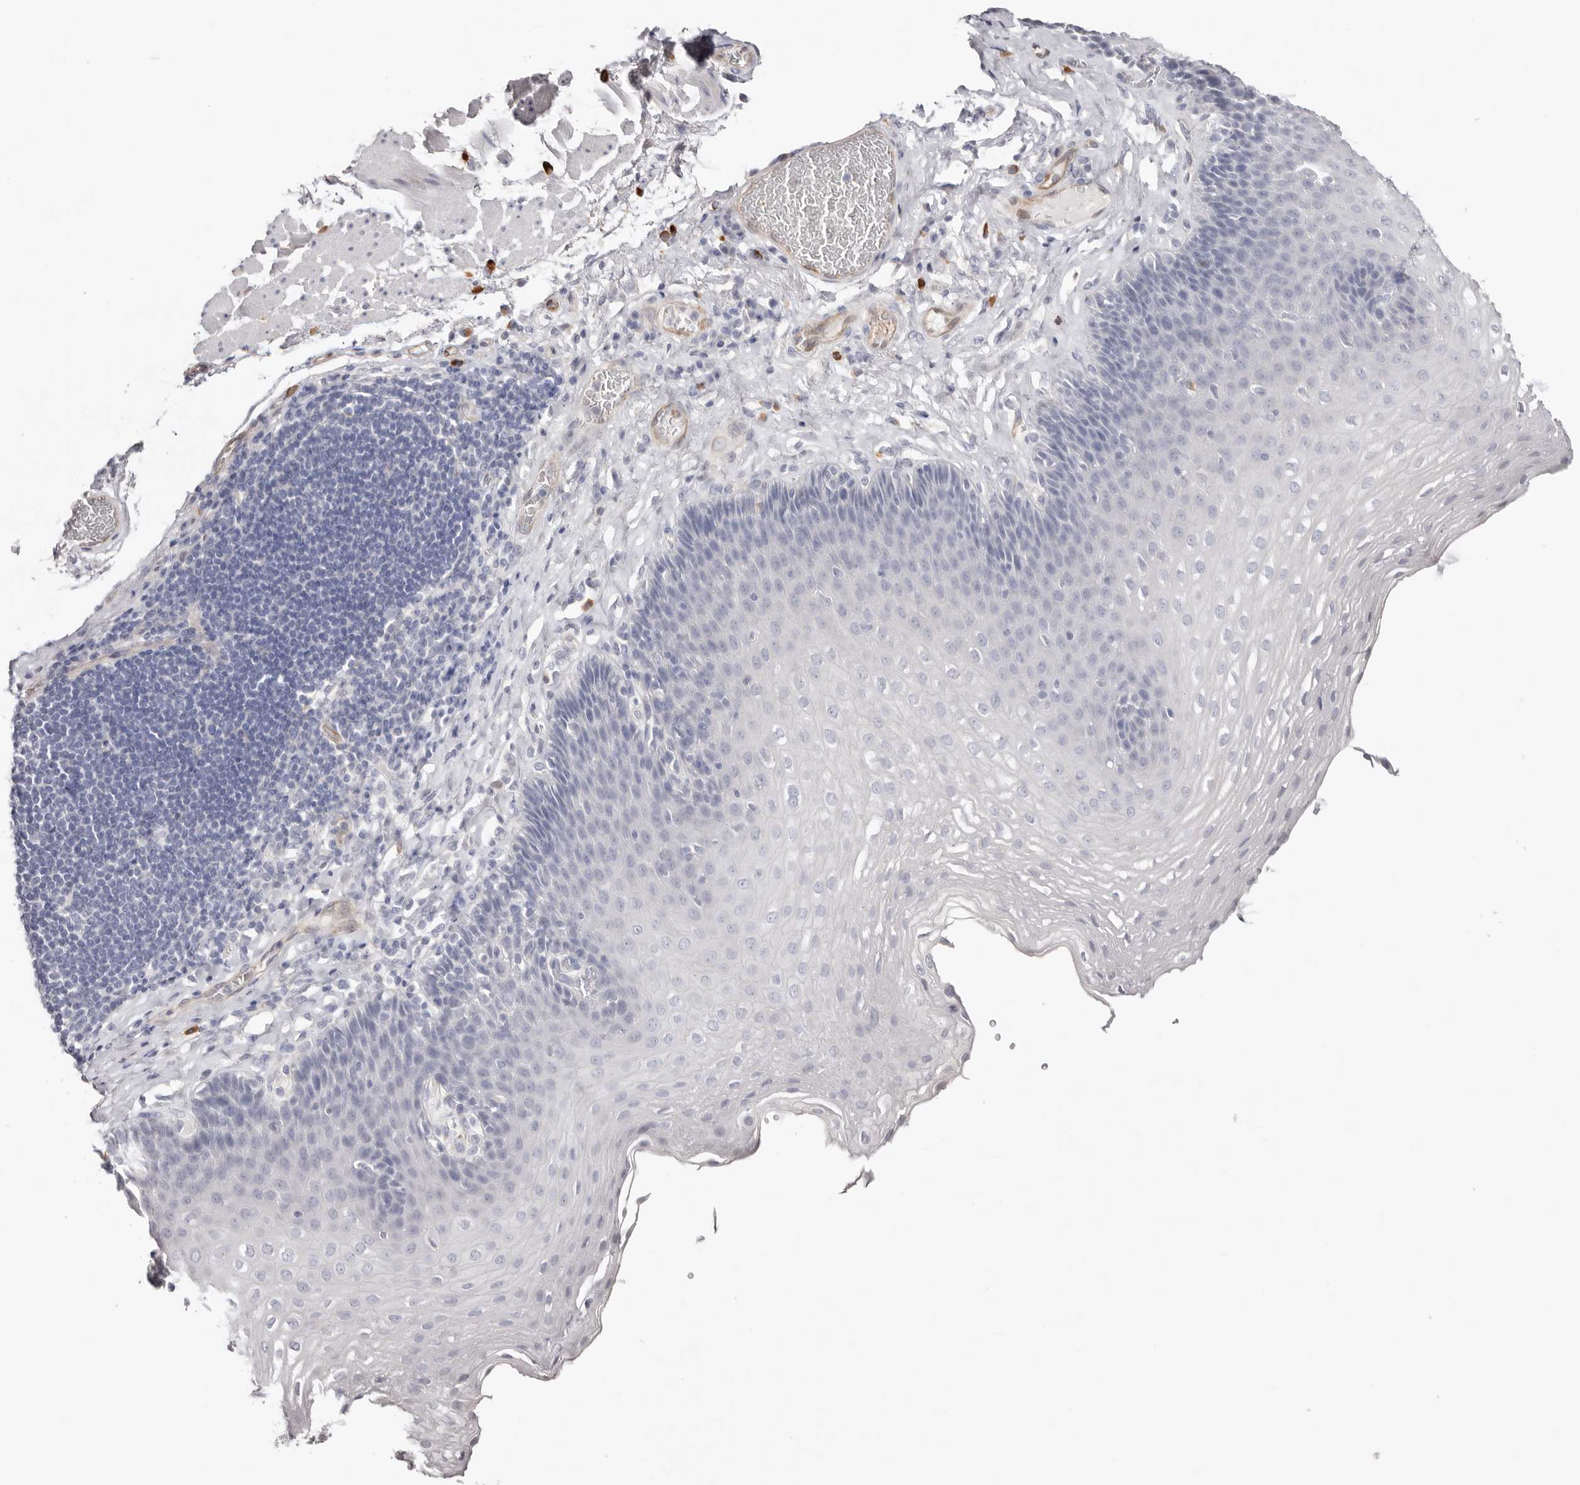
{"staining": {"intensity": "negative", "quantity": "none", "location": "none"}, "tissue": "esophagus", "cell_type": "Squamous epithelial cells", "image_type": "normal", "snomed": [{"axis": "morphology", "description": "Normal tissue, NOS"}, {"axis": "topography", "description": "Esophagus"}], "caption": "The photomicrograph reveals no significant staining in squamous epithelial cells of esophagus.", "gene": "PKDCC", "patient": {"sex": "female", "age": 66}}